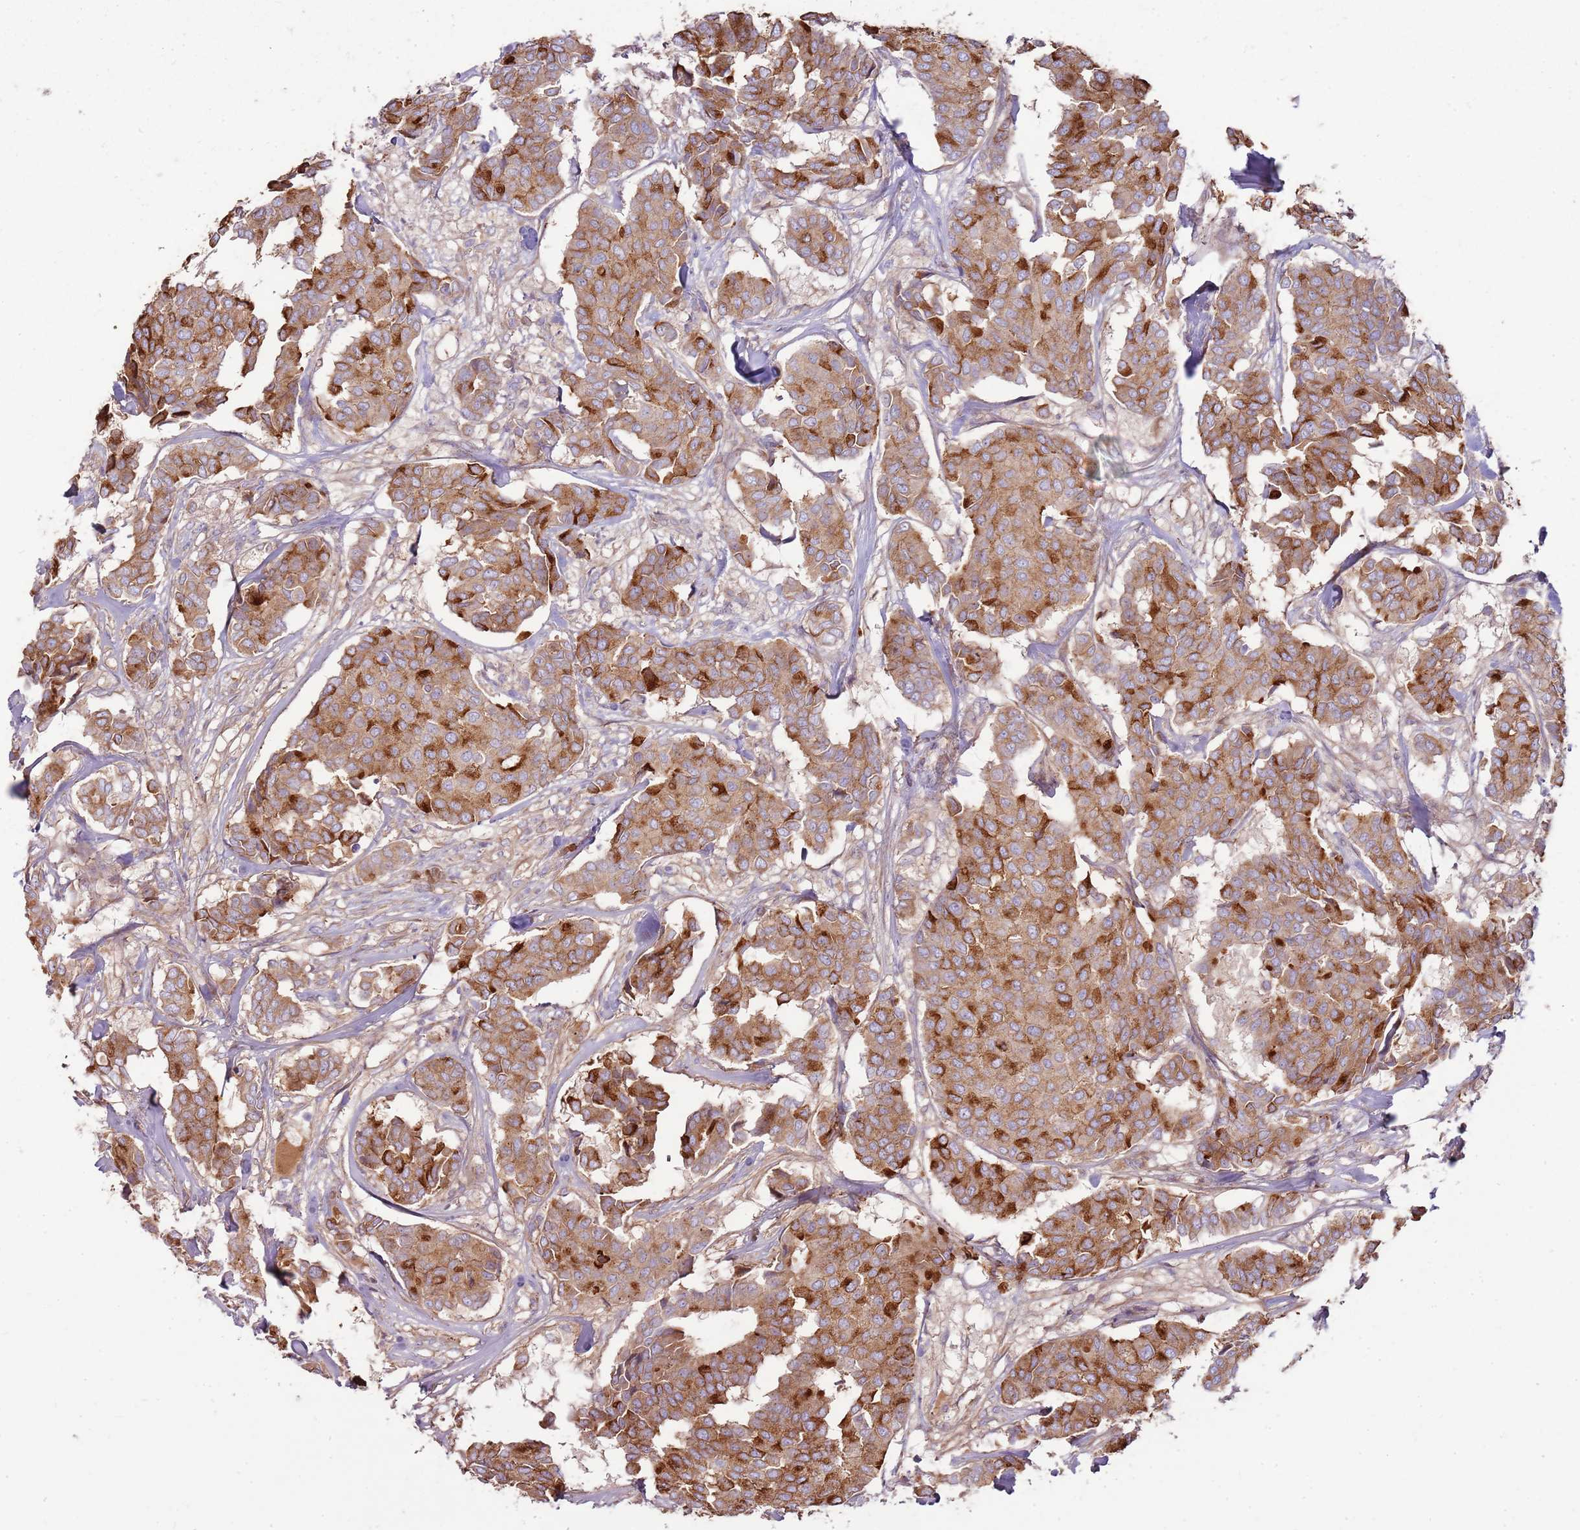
{"staining": {"intensity": "strong", "quantity": "25%-75%", "location": "cytoplasmic/membranous"}, "tissue": "breast cancer", "cell_type": "Tumor cells", "image_type": "cancer", "snomed": [{"axis": "morphology", "description": "Duct carcinoma"}, {"axis": "topography", "description": "Breast"}], "caption": "This is an image of immunohistochemistry (IHC) staining of breast intraductal carcinoma, which shows strong positivity in the cytoplasmic/membranous of tumor cells.", "gene": "EMC1", "patient": {"sex": "female", "age": 75}}